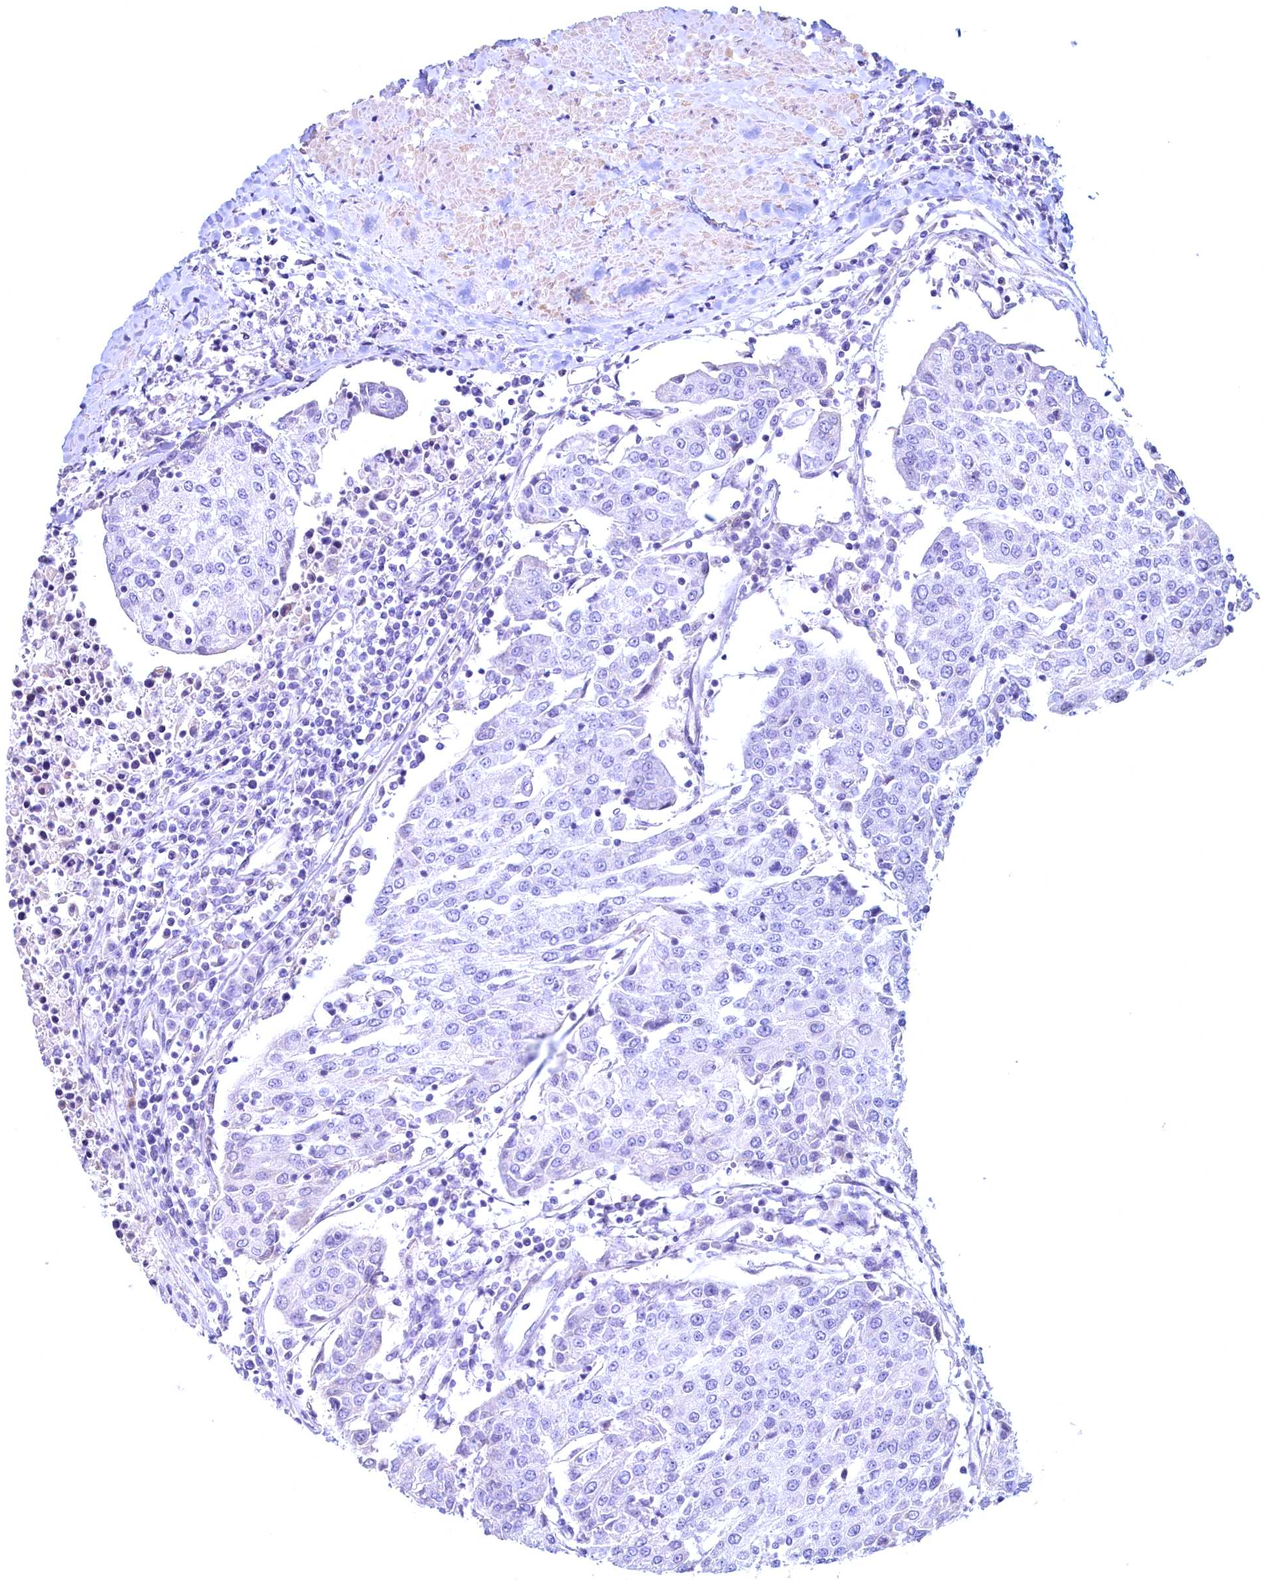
{"staining": {"intensity": "negative", "quantity": "none", "location": "none"}, "tissue": "urothelial cancer", "cell_type": "Tumor cells", "image_type": "cancer", "snomed": [{"axis": "morphology", "description": "Urothelial carcinoma, High grade"}, {"axis": "topography", "description": "Urinary bladder"}], "caption": "Tumor cells show no significant positivity in urothelial cancer.", "gene": "MAP1LC3A", "patient": {"sex": "female", "age": 85}}